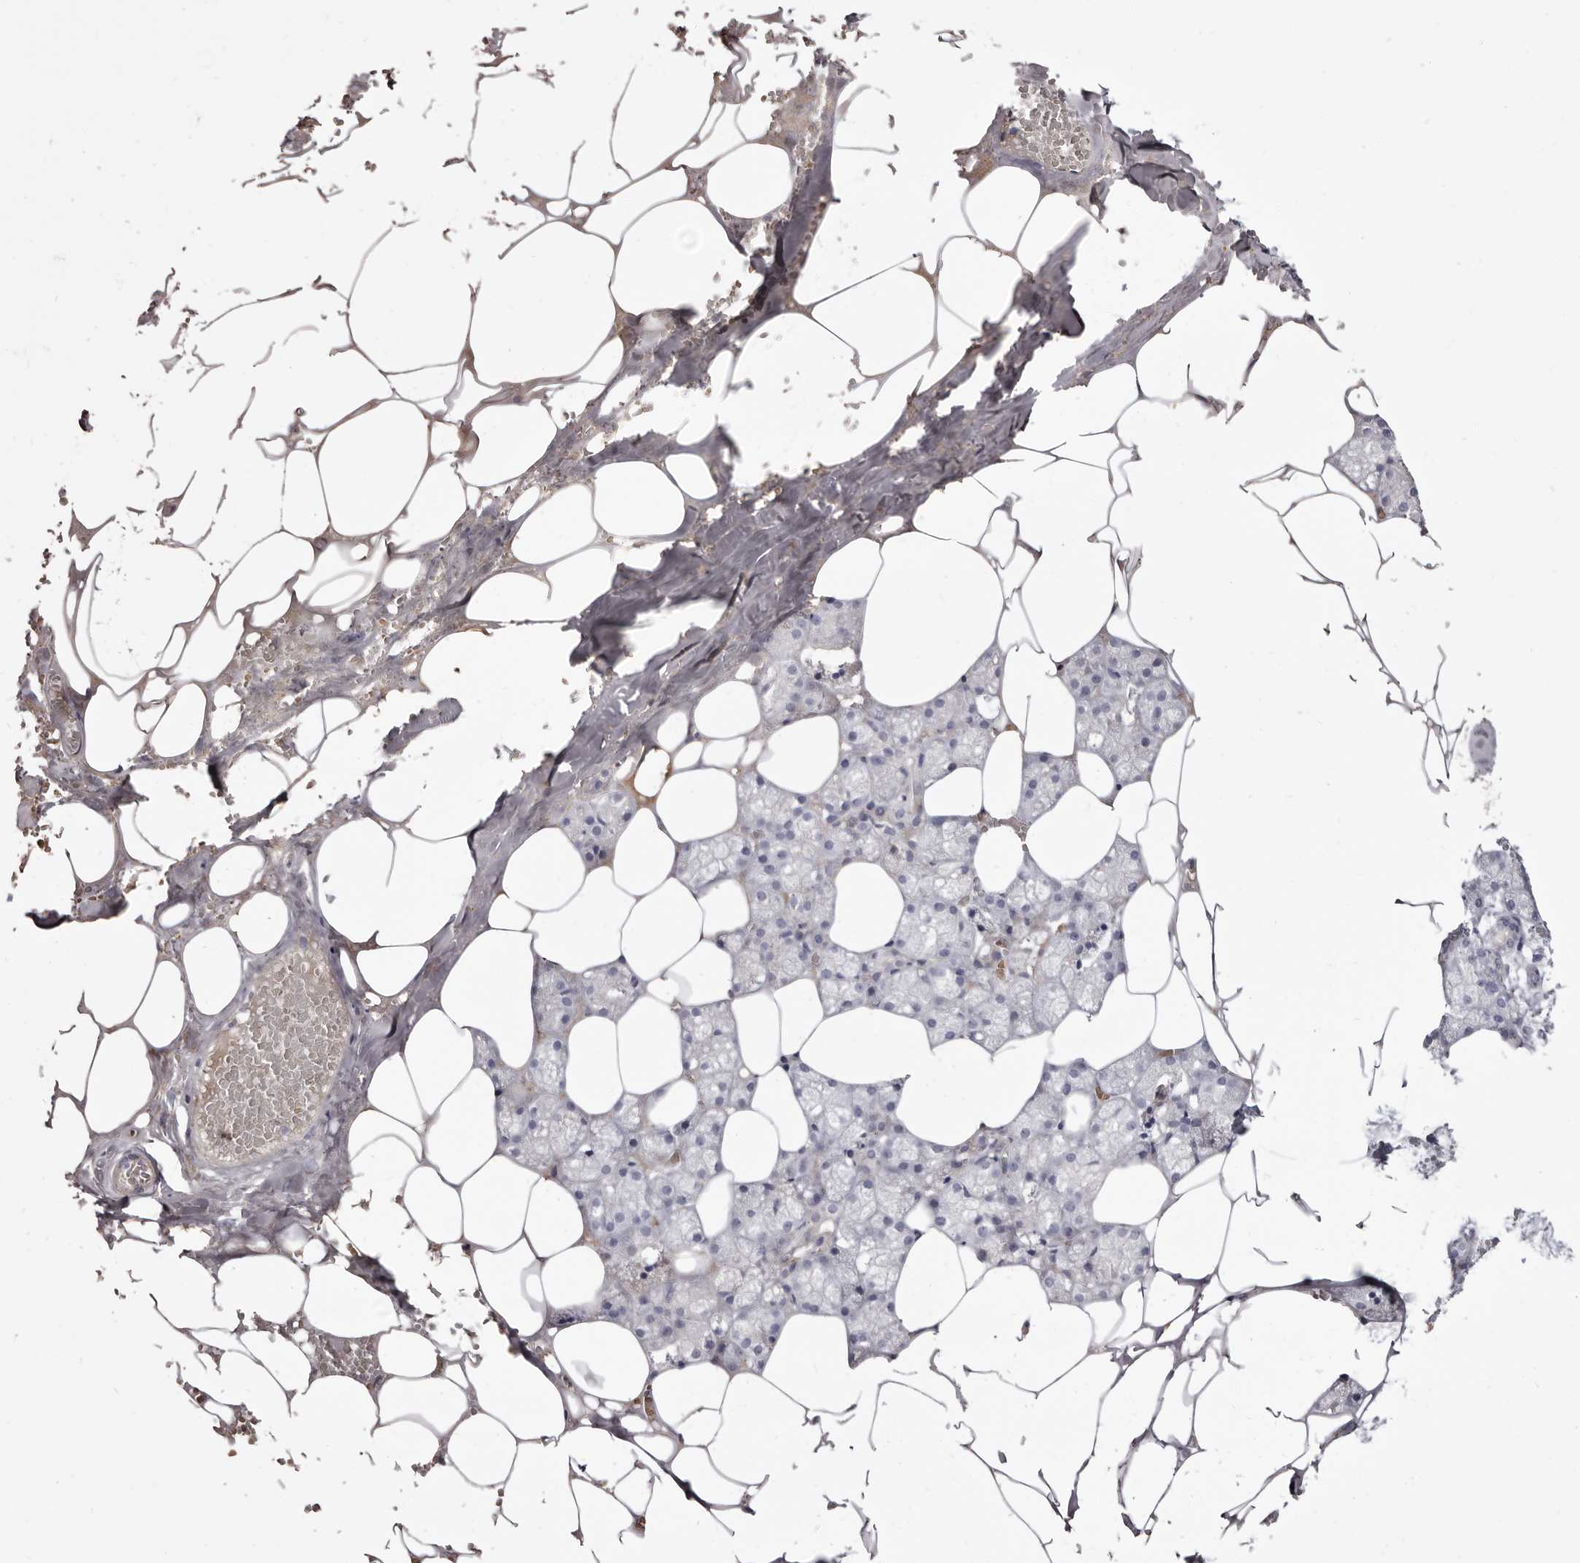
{"staining": {"intensity": "weak", "quantity": "<25%", "location": "cytoplasmic/membranous"}, "tissue": "salivary gland", "cell_type": "Glandular cells", "image_type": "normal", "snomed": [{"axis": "morphology", "description": "Normal tissue, NOS"}, {"axis": "topography", "description": "Salivary gland"}], "caption": "Image shows no protein staining in glandular cells of benign salivary gland.", "gene": "AIDA", "patient": {"sex": "male", "age": 62}}